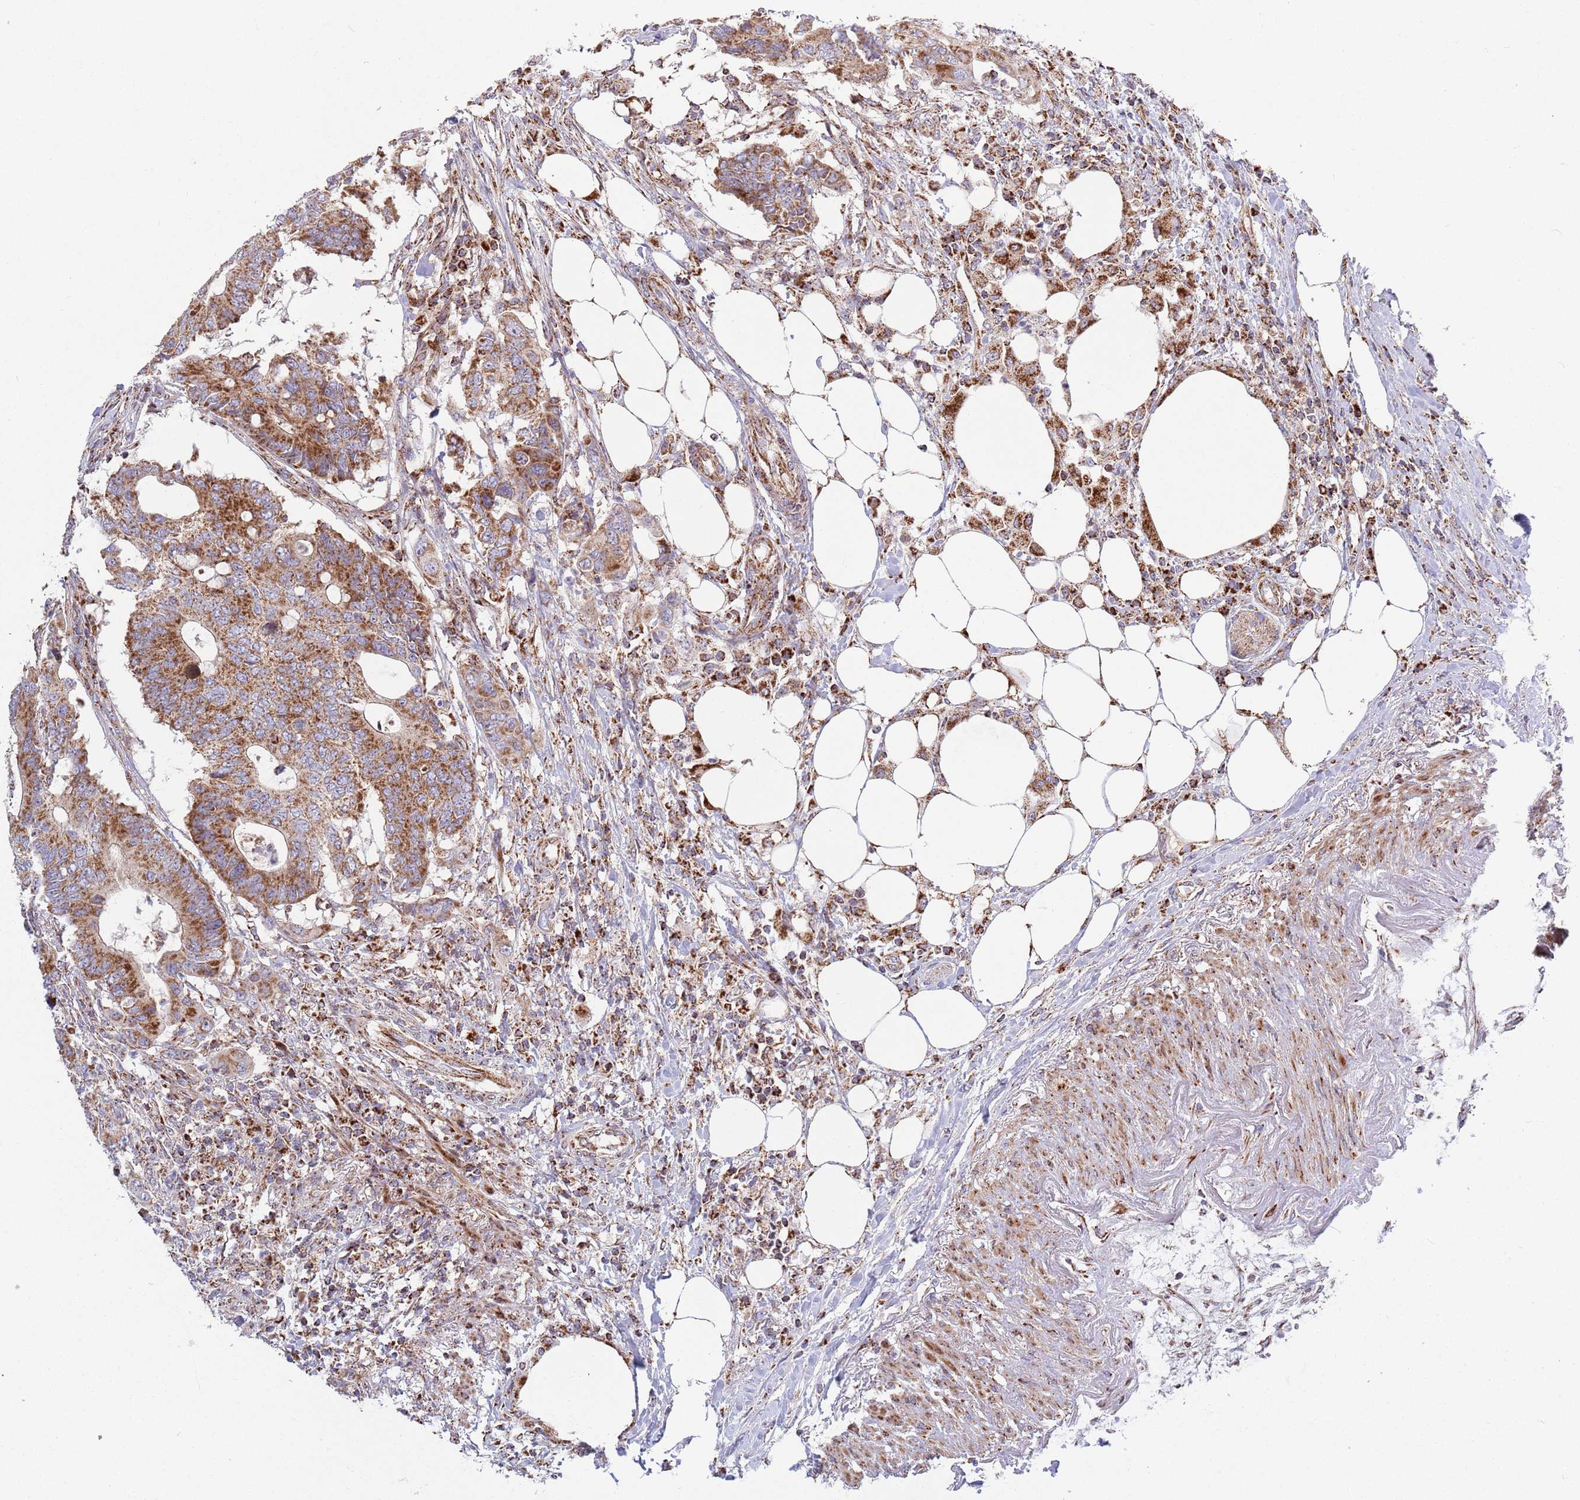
{"staining": {"intensity": "moderate", "quantity": ">75%", "location": "cytoplasmic/membranous"}, "tissue": "colorectal cancer", "cell_type": "Tumor cells", "image_type": "cancer", "snomed": [{"axis": "morphology", "description": "Adenocarcinoma, NOS"}, {"axis": "topography", "description": "Colon"}], "caption": "Colorectal adenocarcinoma was stained to show a protein in brown. There is medium levels of moderate cytoplasmic/membranous positivity in approximately >75% of tumor cells. The staining is performed using DAB (3,3'-diaminobenzidine) brown chromogen to label protein expression. The nuclei are counter-stained blue using hematoxylin.", "gene": "ATP5PD", "patient": {"sex": "male", "age": 71}}